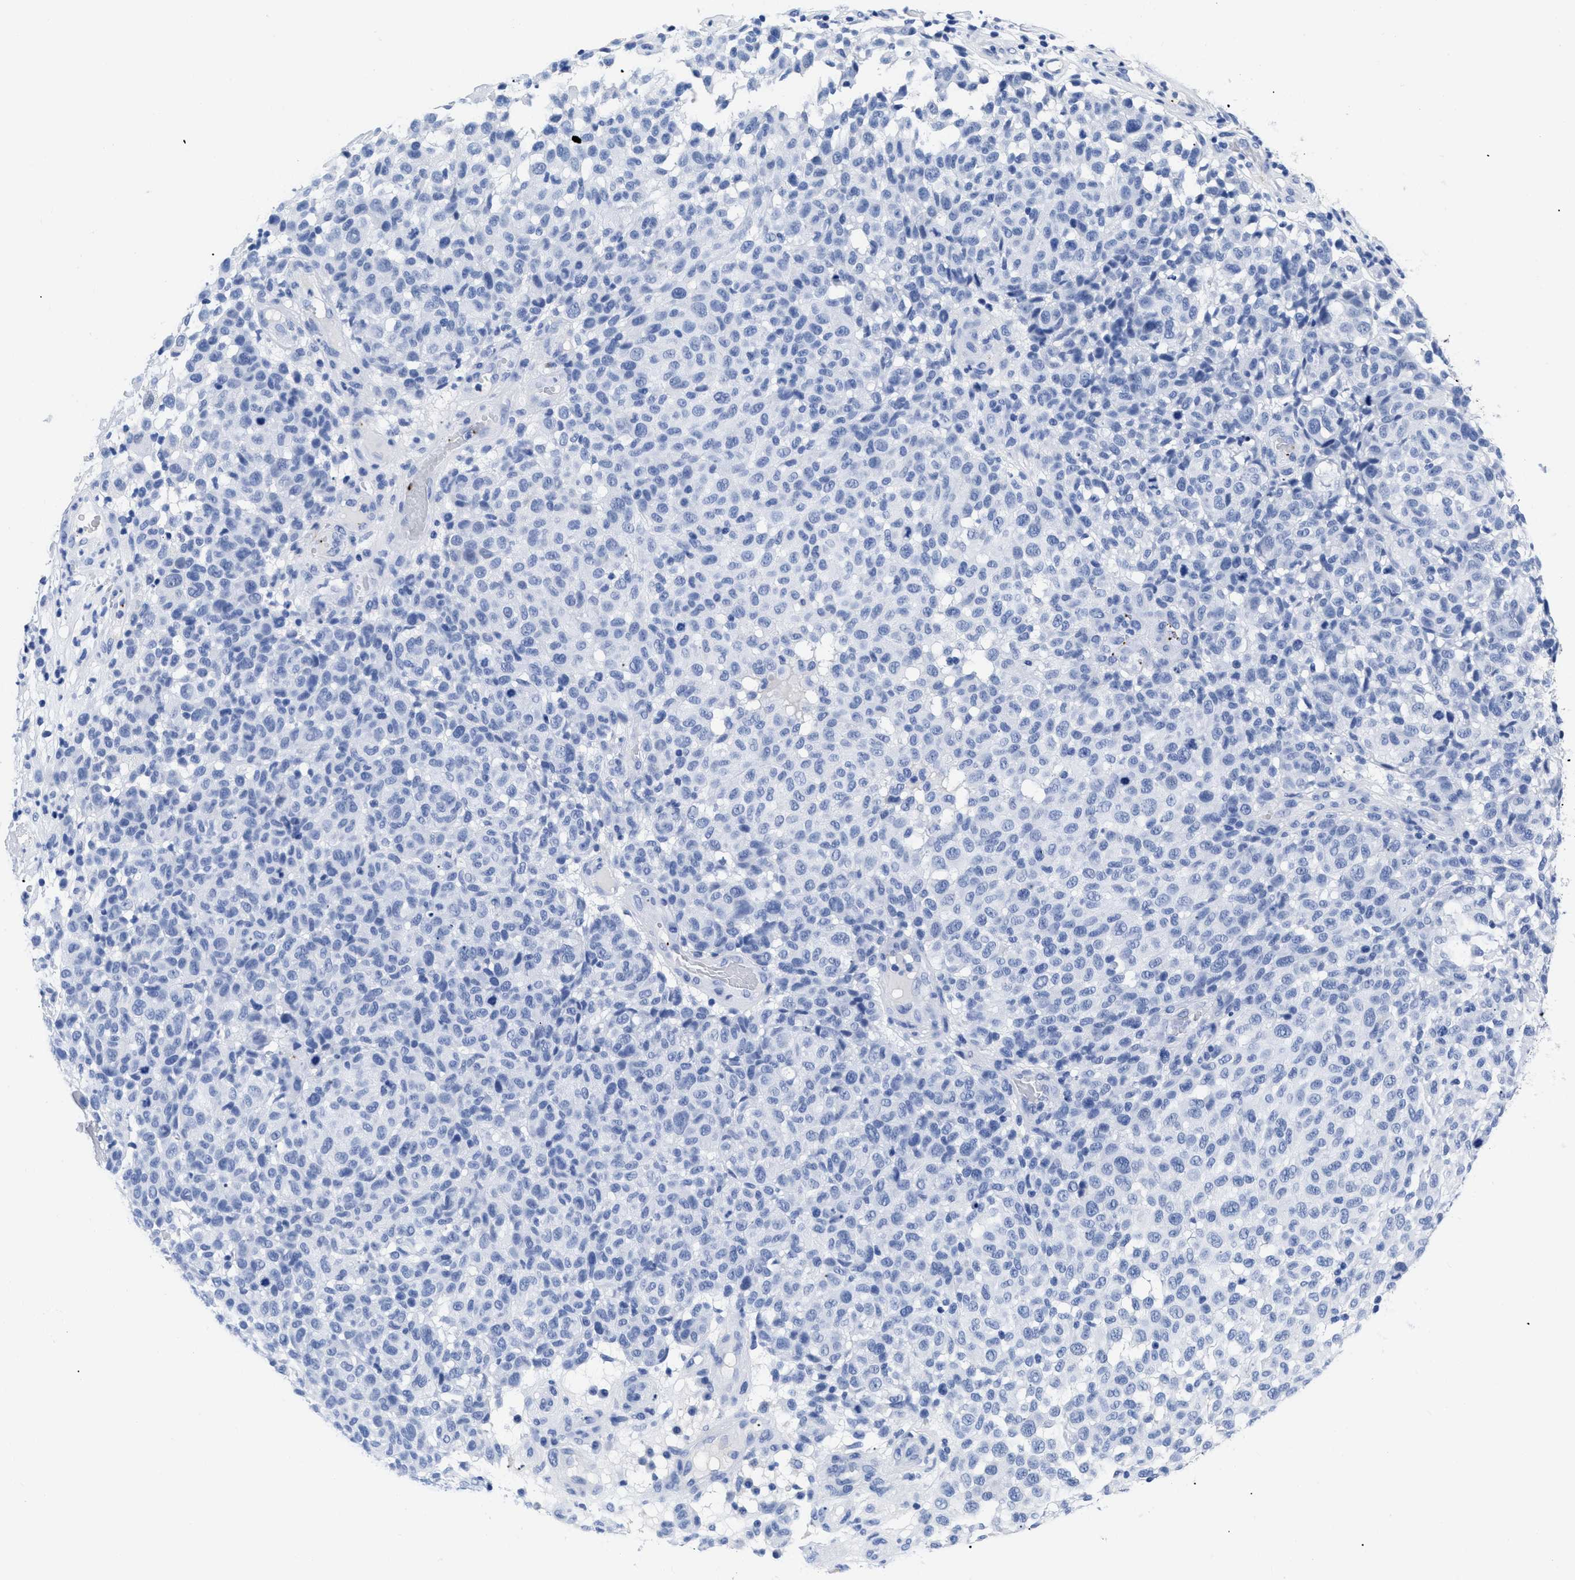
{"staining": {"intensity": "negative", "quantity": "none", "location": "none"}, "tissue": "melanoma", "cell_type": "Tumor cells", "image_type": "cancer", "snomed": [{"axis": "morphology", "description": "Malignant melanoma, NOS"}, {"axis": "topography", "description": "Skin"}], "caption": "Photomicrograph shows no protein positivity in tumor cells of malignant melanoma tissue.", "gene": "TREML1", "patient": {"sex": "male", "age": 59}}